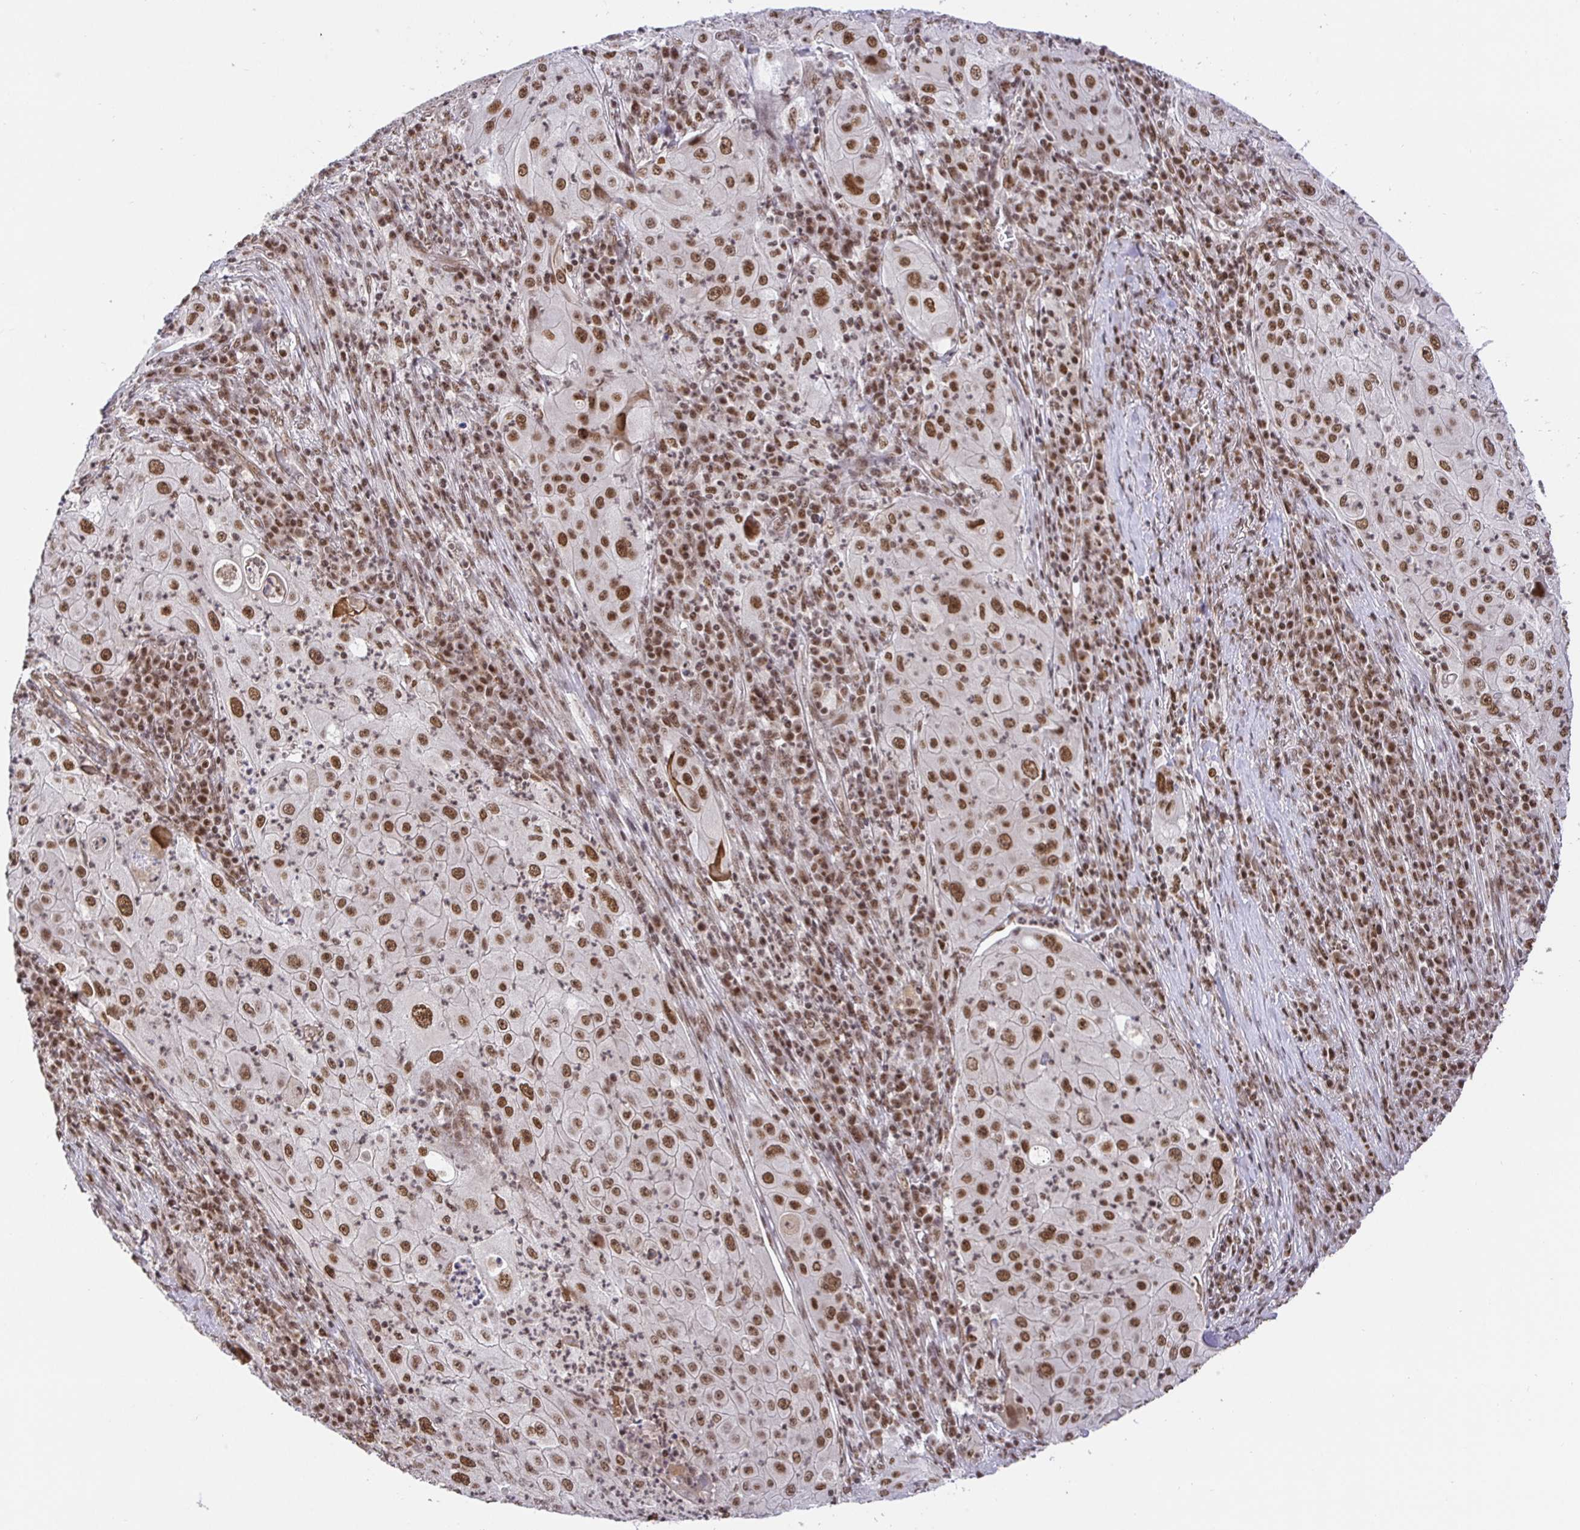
{"staining": {"intensity": "moderate", "quantity": ">75%", "location": "nuclear"}, "tissue": "lung cancer", "cell_type": "Tumor cells", "image_type": "cancer", "snomed": [{"axis": "morphology", "description": "Squamous cell carcinoma, NOS"}, {"axis": "topography", "description": "Lung"}], "caption": "Human lung squamous cell carcinoma stained with a brown dye reveals moderate nuclear positive positivity in approximately >75% of tumor cells.", "gene": "USF1", "patient": {"sex": "female", "age": 59}}